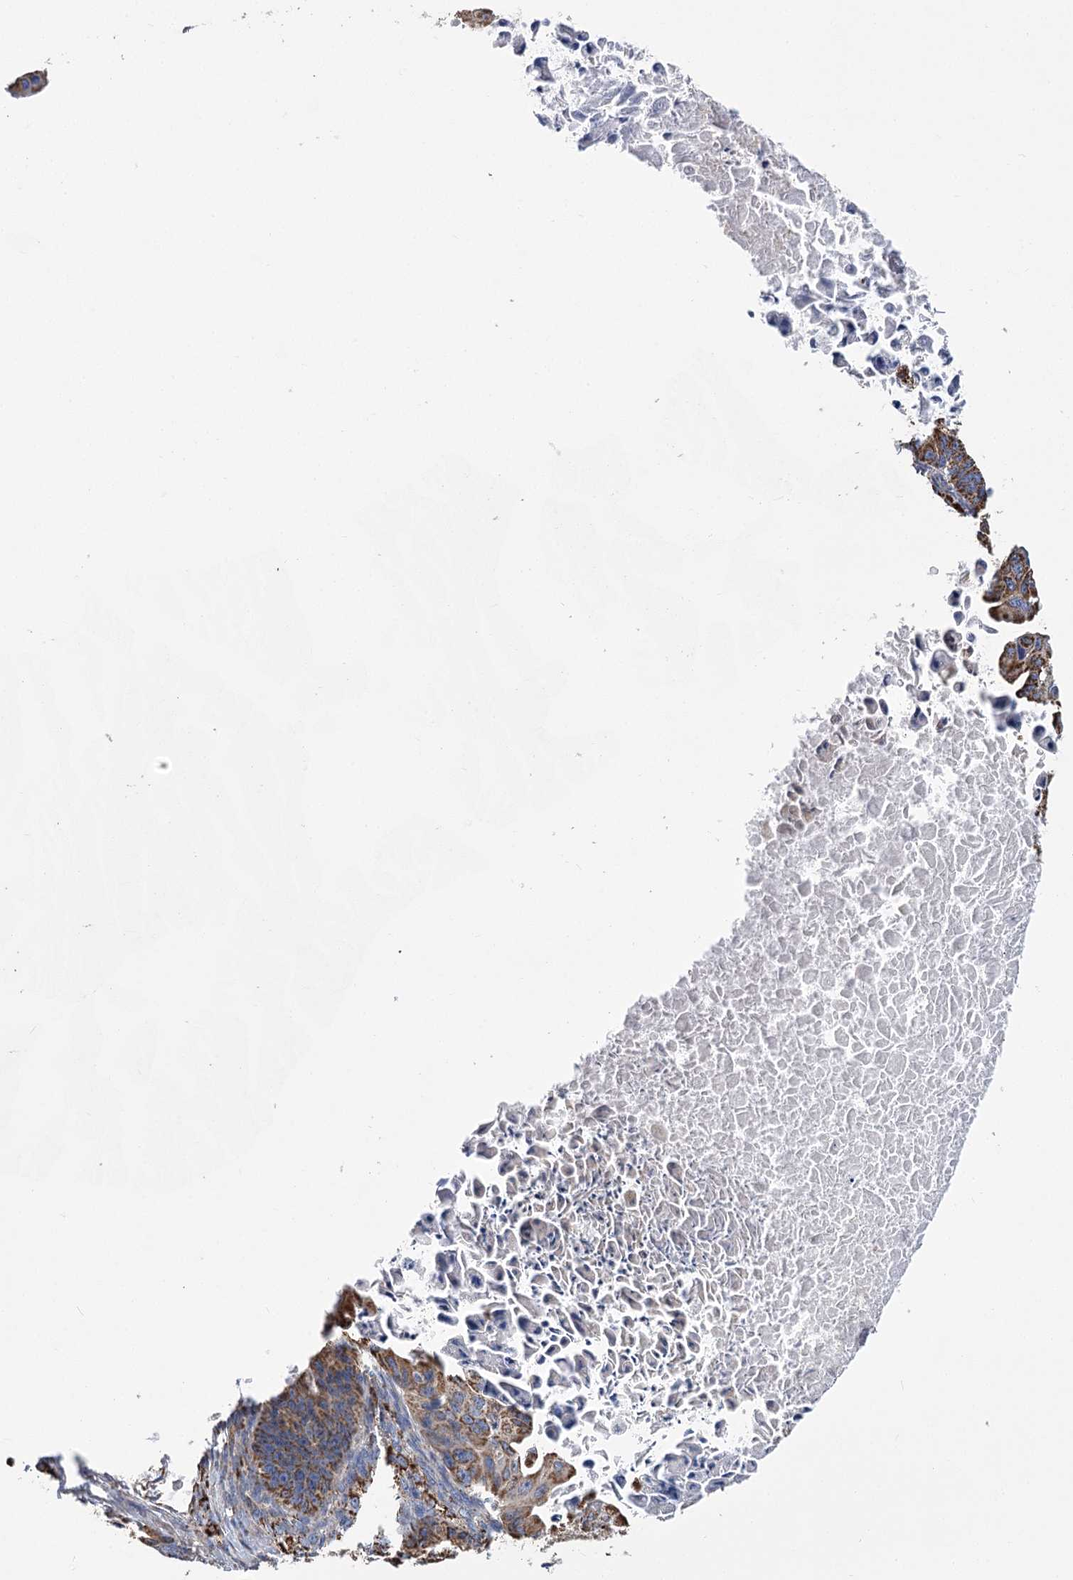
{"staining": {"intensity": "moderate", "quantity": ">75%", "location": "cytoplasmic/membranous"}, "tissue": "ovarian cancer", "cell_type": "Tumor cells", "image_type": "cancer", "snomed": [{"axis": "morphology", "description": "Cystadenocarcinoma, mucinous, NOS"}, {"axis": "topography", "description": "Ovary"}], "caption": "Protein staining by IHC reveals moderate cytoplasmic/membranous positivity in about >75% of tumor cells in ovarian cancer (mucinous cystadenocarcinoma).", "gene": "CCDC73", "patient": {"sex": "female", "age": 37}}